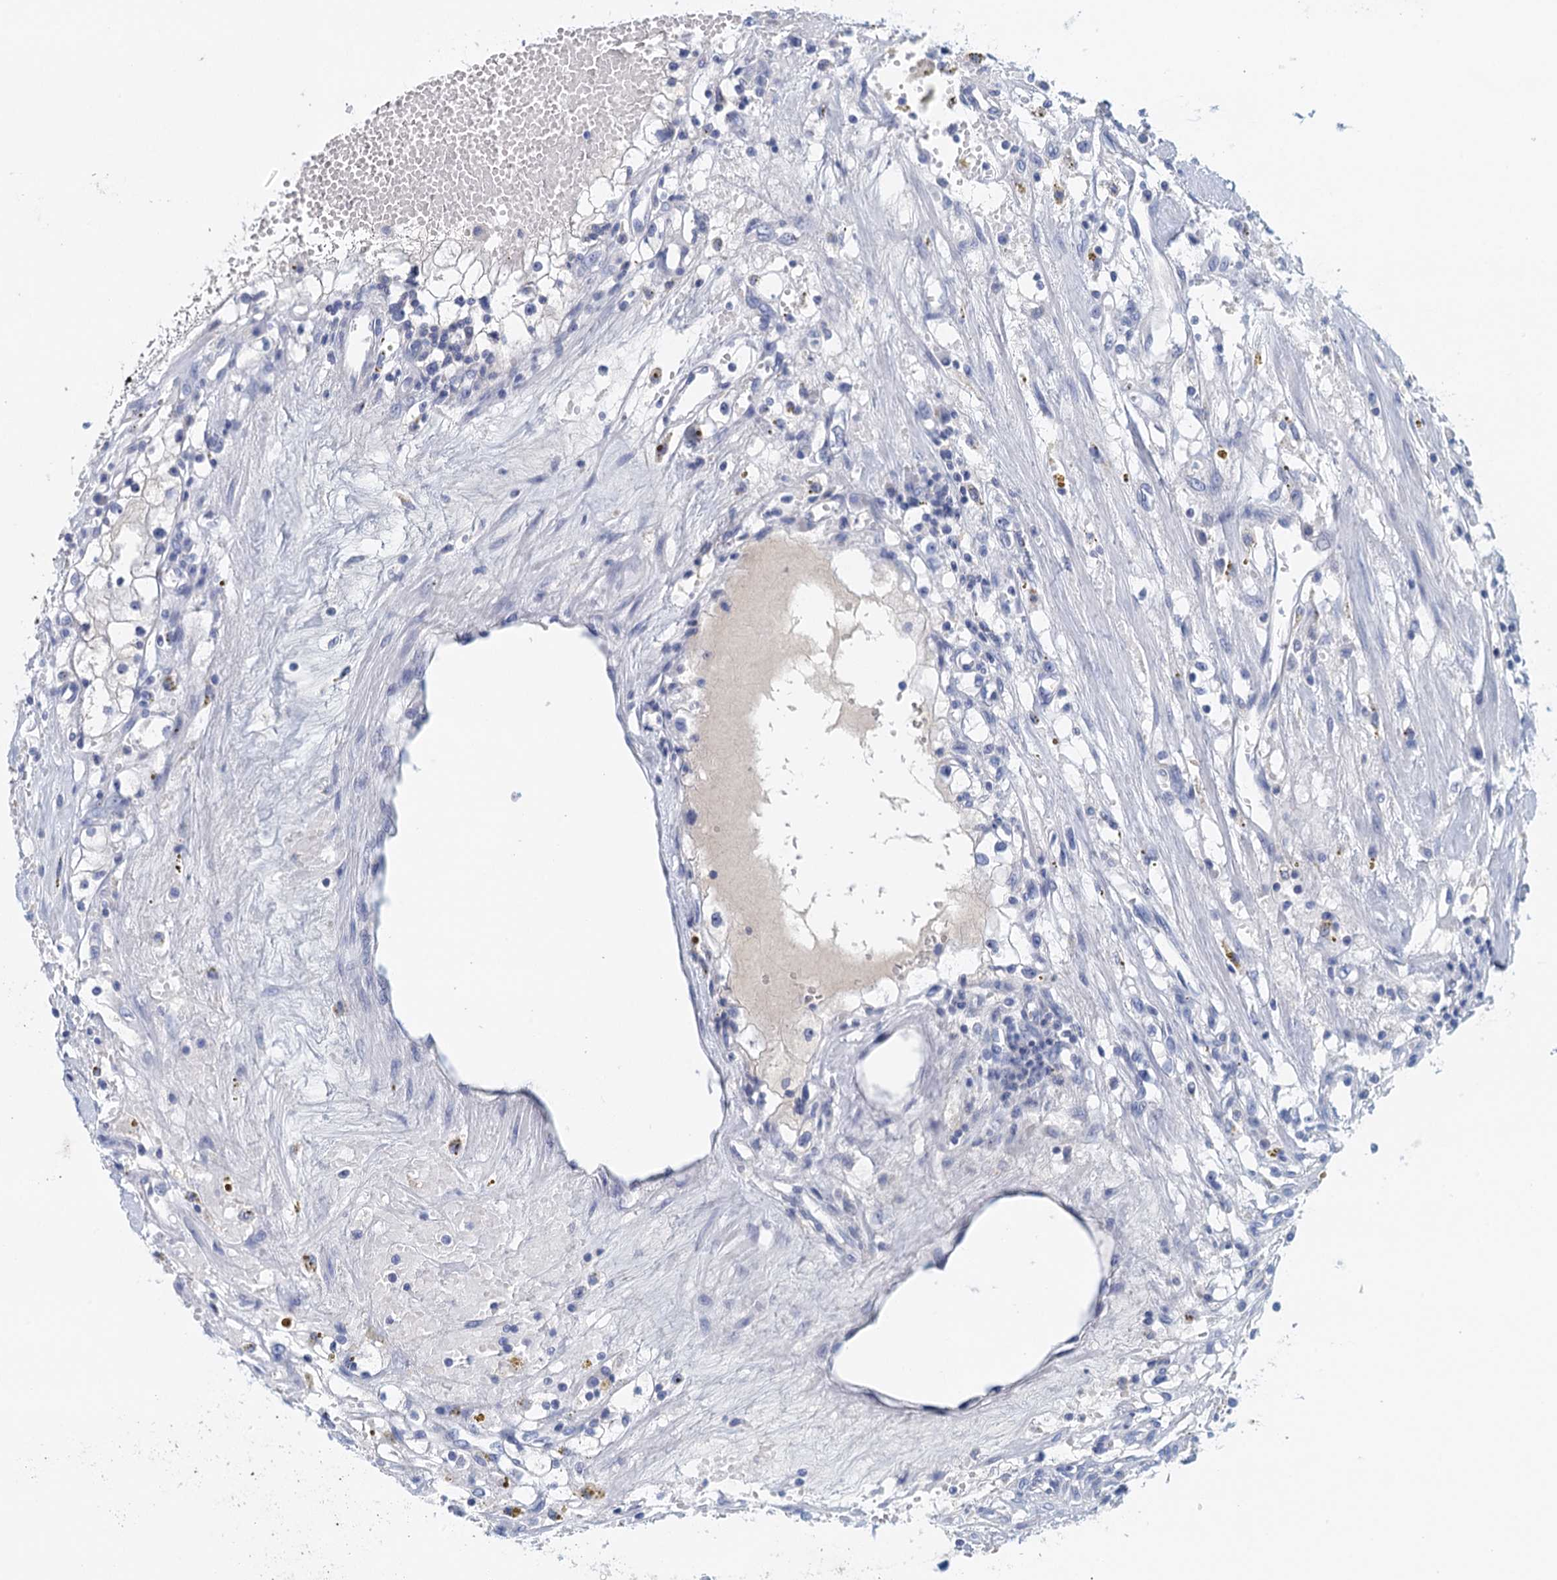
{"staining": {"intensity": "negative", "quantity": "none", "location": "none"}, "tissue": "renal cancer", "cell_type": "Tumor cells", "image_type": "cancer", "snomed": [{"axis": "morphology", "description": "Adenocarcinoma, NOS"}, {"axis": "topography", "description": "Kidney"}], "caption": "Tumor cells show no significant positivity in renal cancer.", "gene": "CYP51A1", "patient": {"sex": "male", "age": 56}}